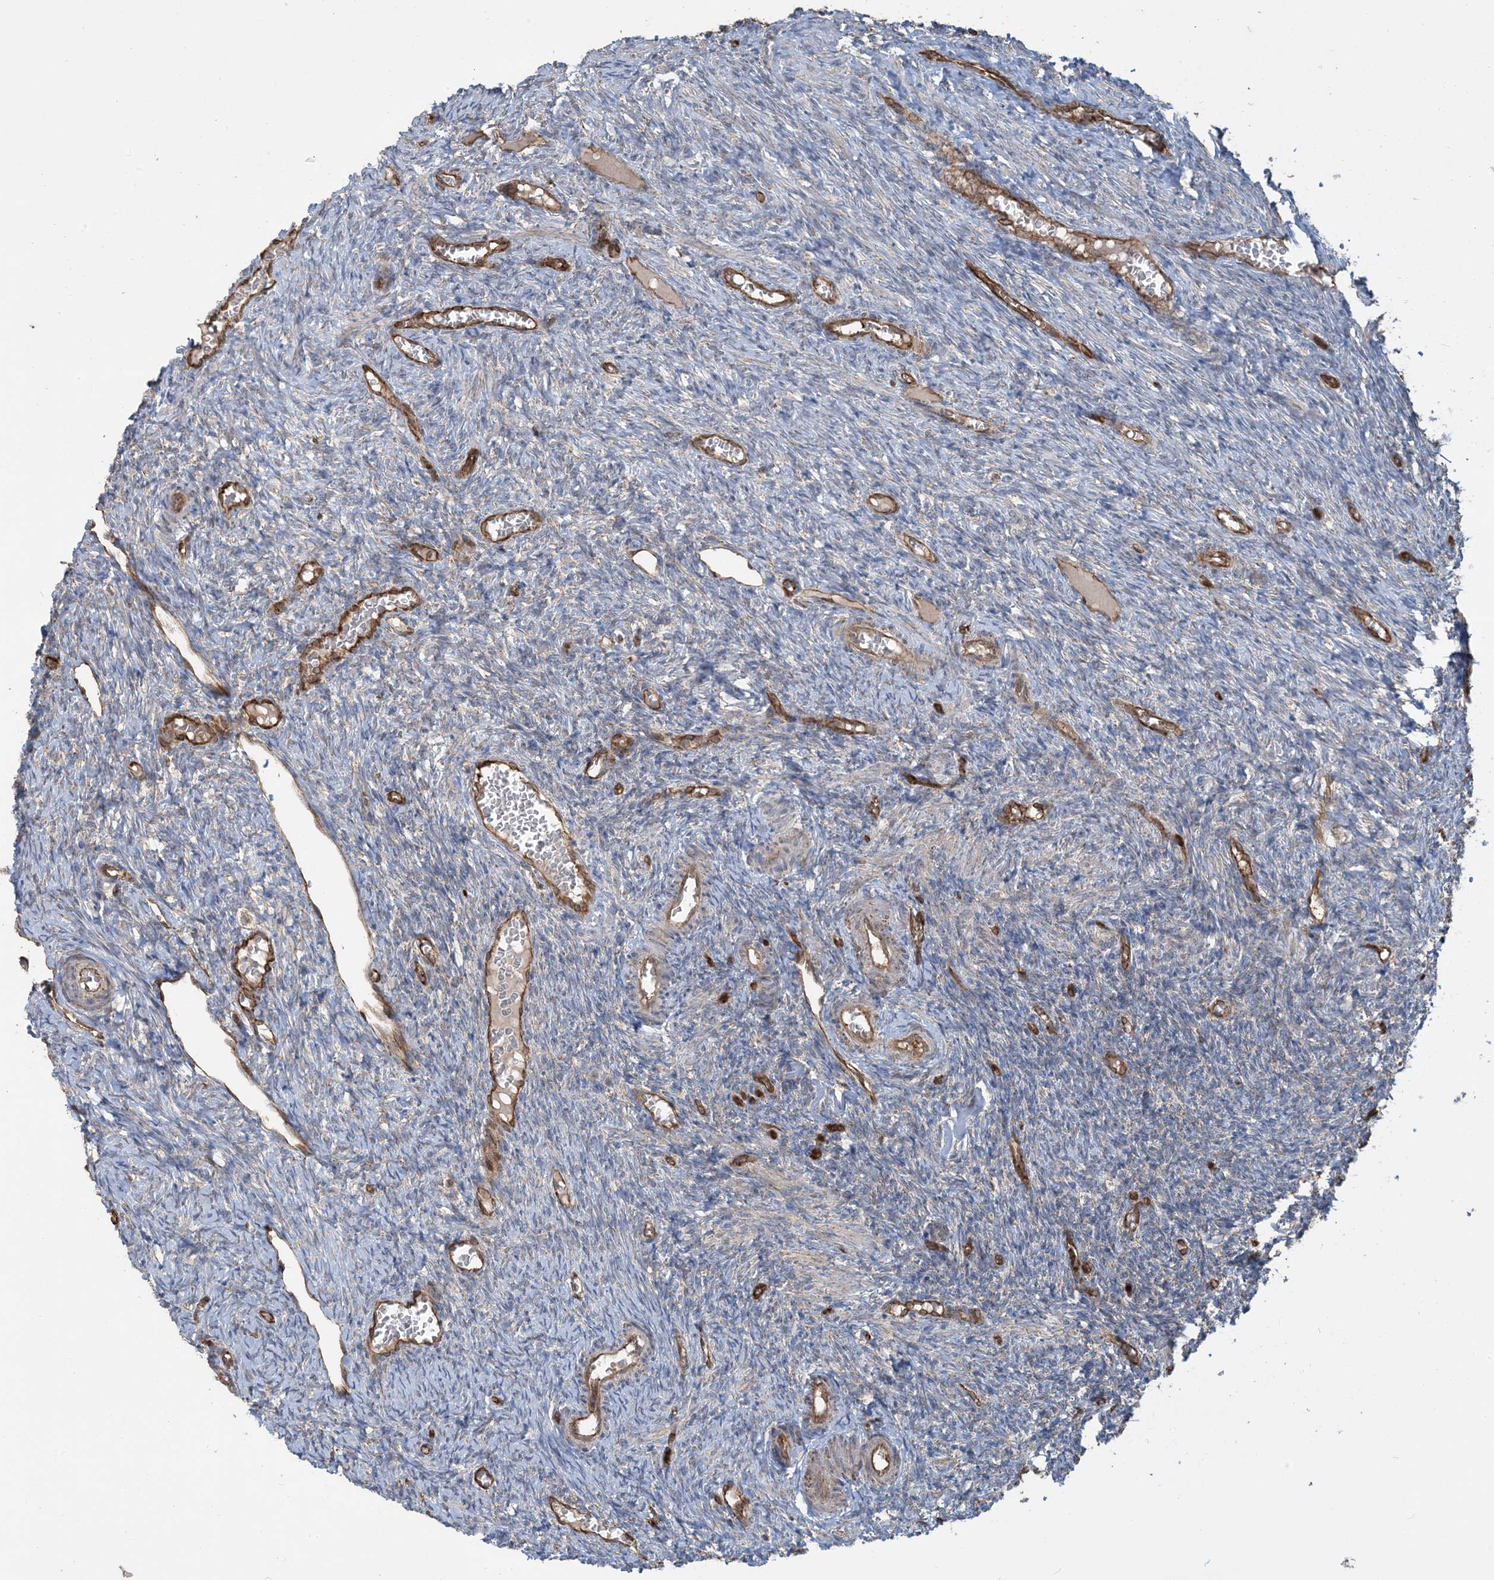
{"staining": {"intensity": "negative", "quantity": "none", "location": "none"}, "tissue": "ovary", "cell_type": "Ovarian stroma cells", "image_type": "normal", "snomed": [{"axis": "morphology", "description": "Normal tissue, NOS"}, {"axis": "topography", "description": "Ovary"}], "caption": "Ovarian stroma cells show no significant protein positivity in benign ovary.", "gene": "PPM1F", "patient": {"sex": "female", "age": 27}}